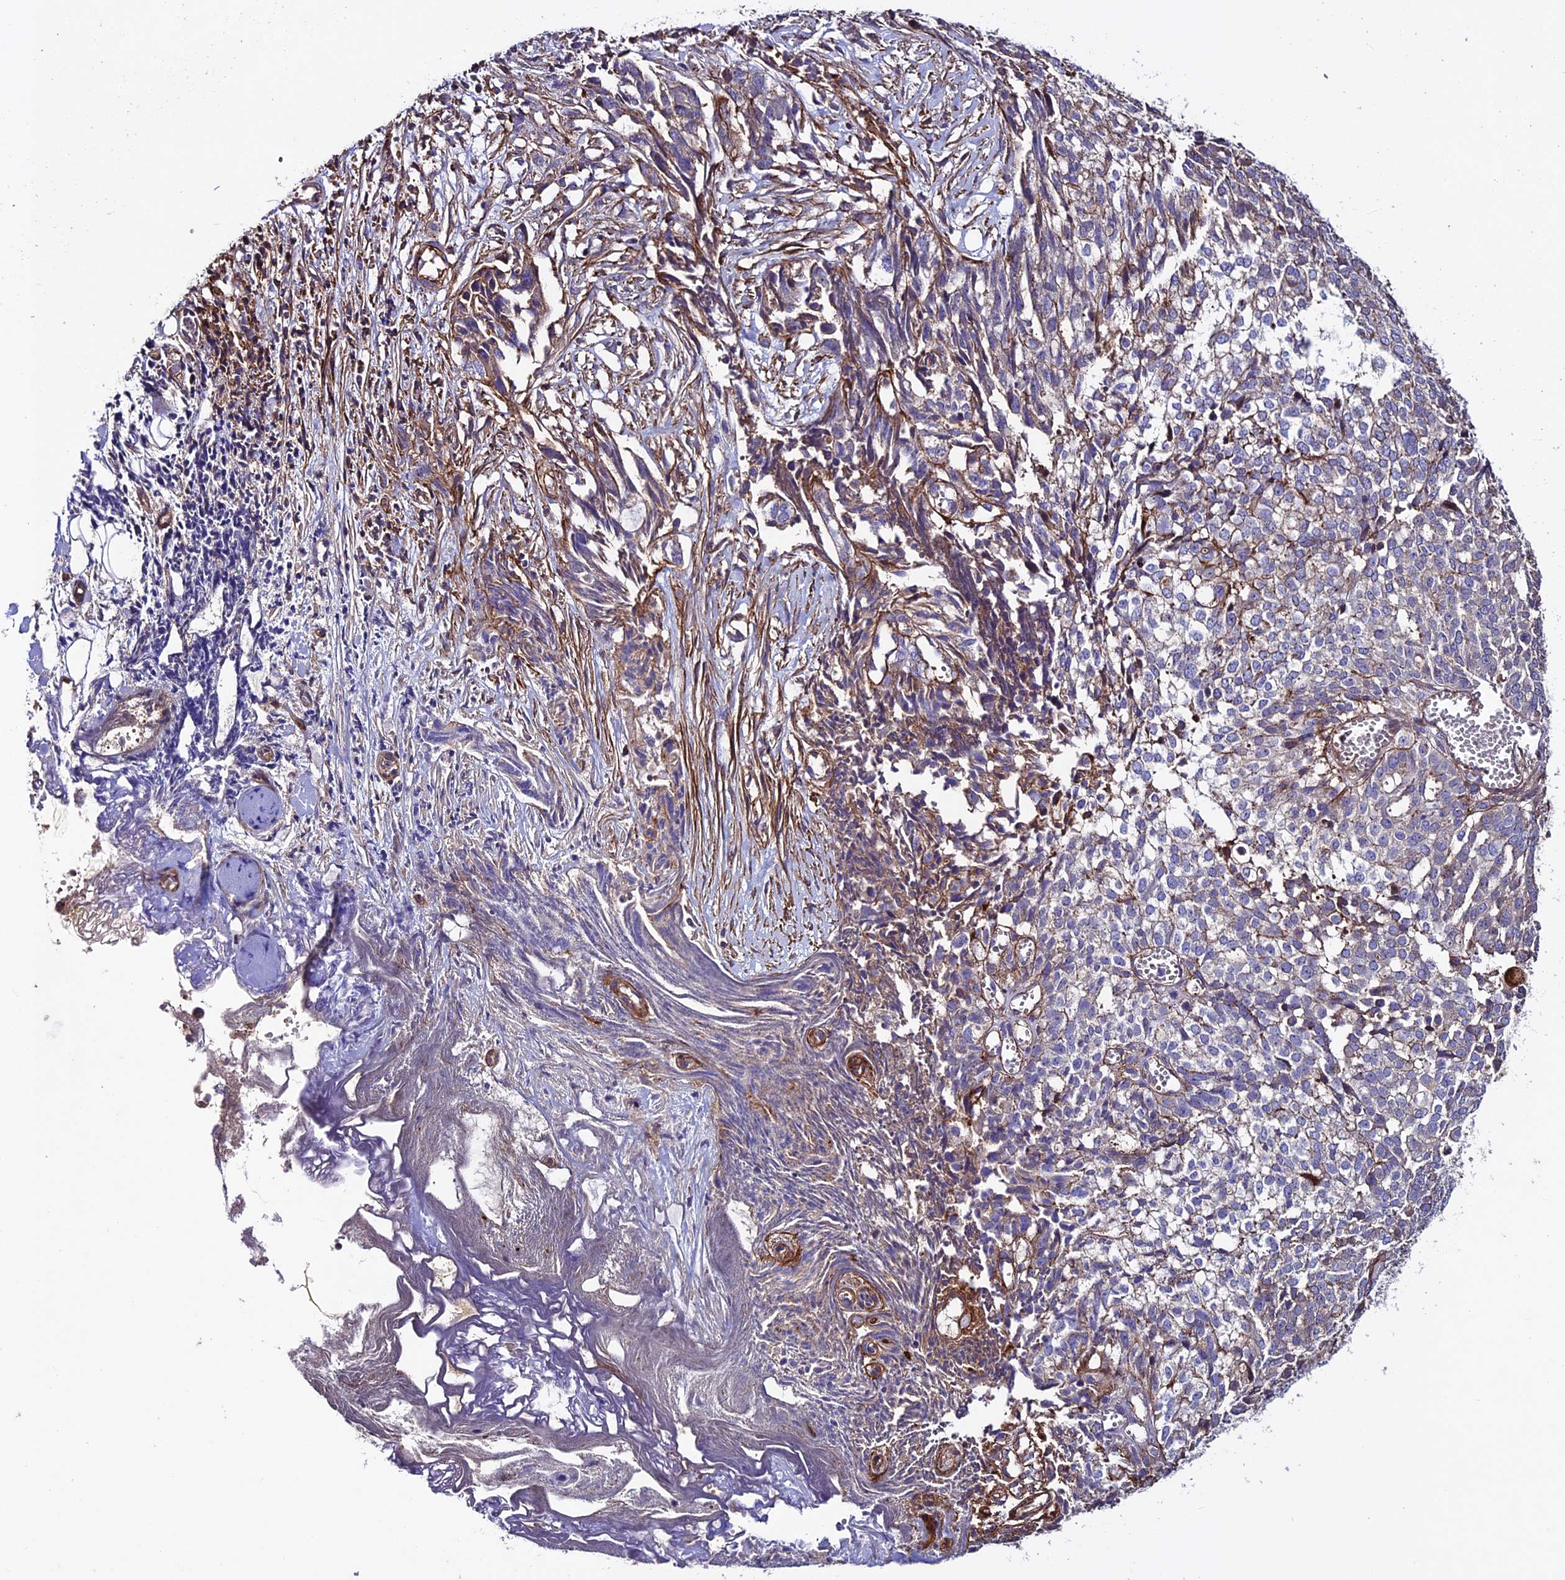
{"staining": {"intensity": "moderate", "quantity": "<25%", "location": "cytoplasmic/membranous"}, "tissue": "ovarian cancer", "cell_type": "Tumor cells", "image_type": "cancer", "snomed": [{"axis": "morphology", "description": "Cystadenocarcinoma, serous, NOS"}, {"axis": "topography", "description": "Soft tissue"}, {"axis": "topography", "description": "Ovary"}], "caption": "An immunohistochemistry (IHC) photomicrograph of tumor tissue is shown. Protein staining in brown shows moderate cytoplasmic/membranous positivity in ovarian cancer within tumor cells.", "gene": "EVA1B", "patient": {"sex": "female", "age": 57}}